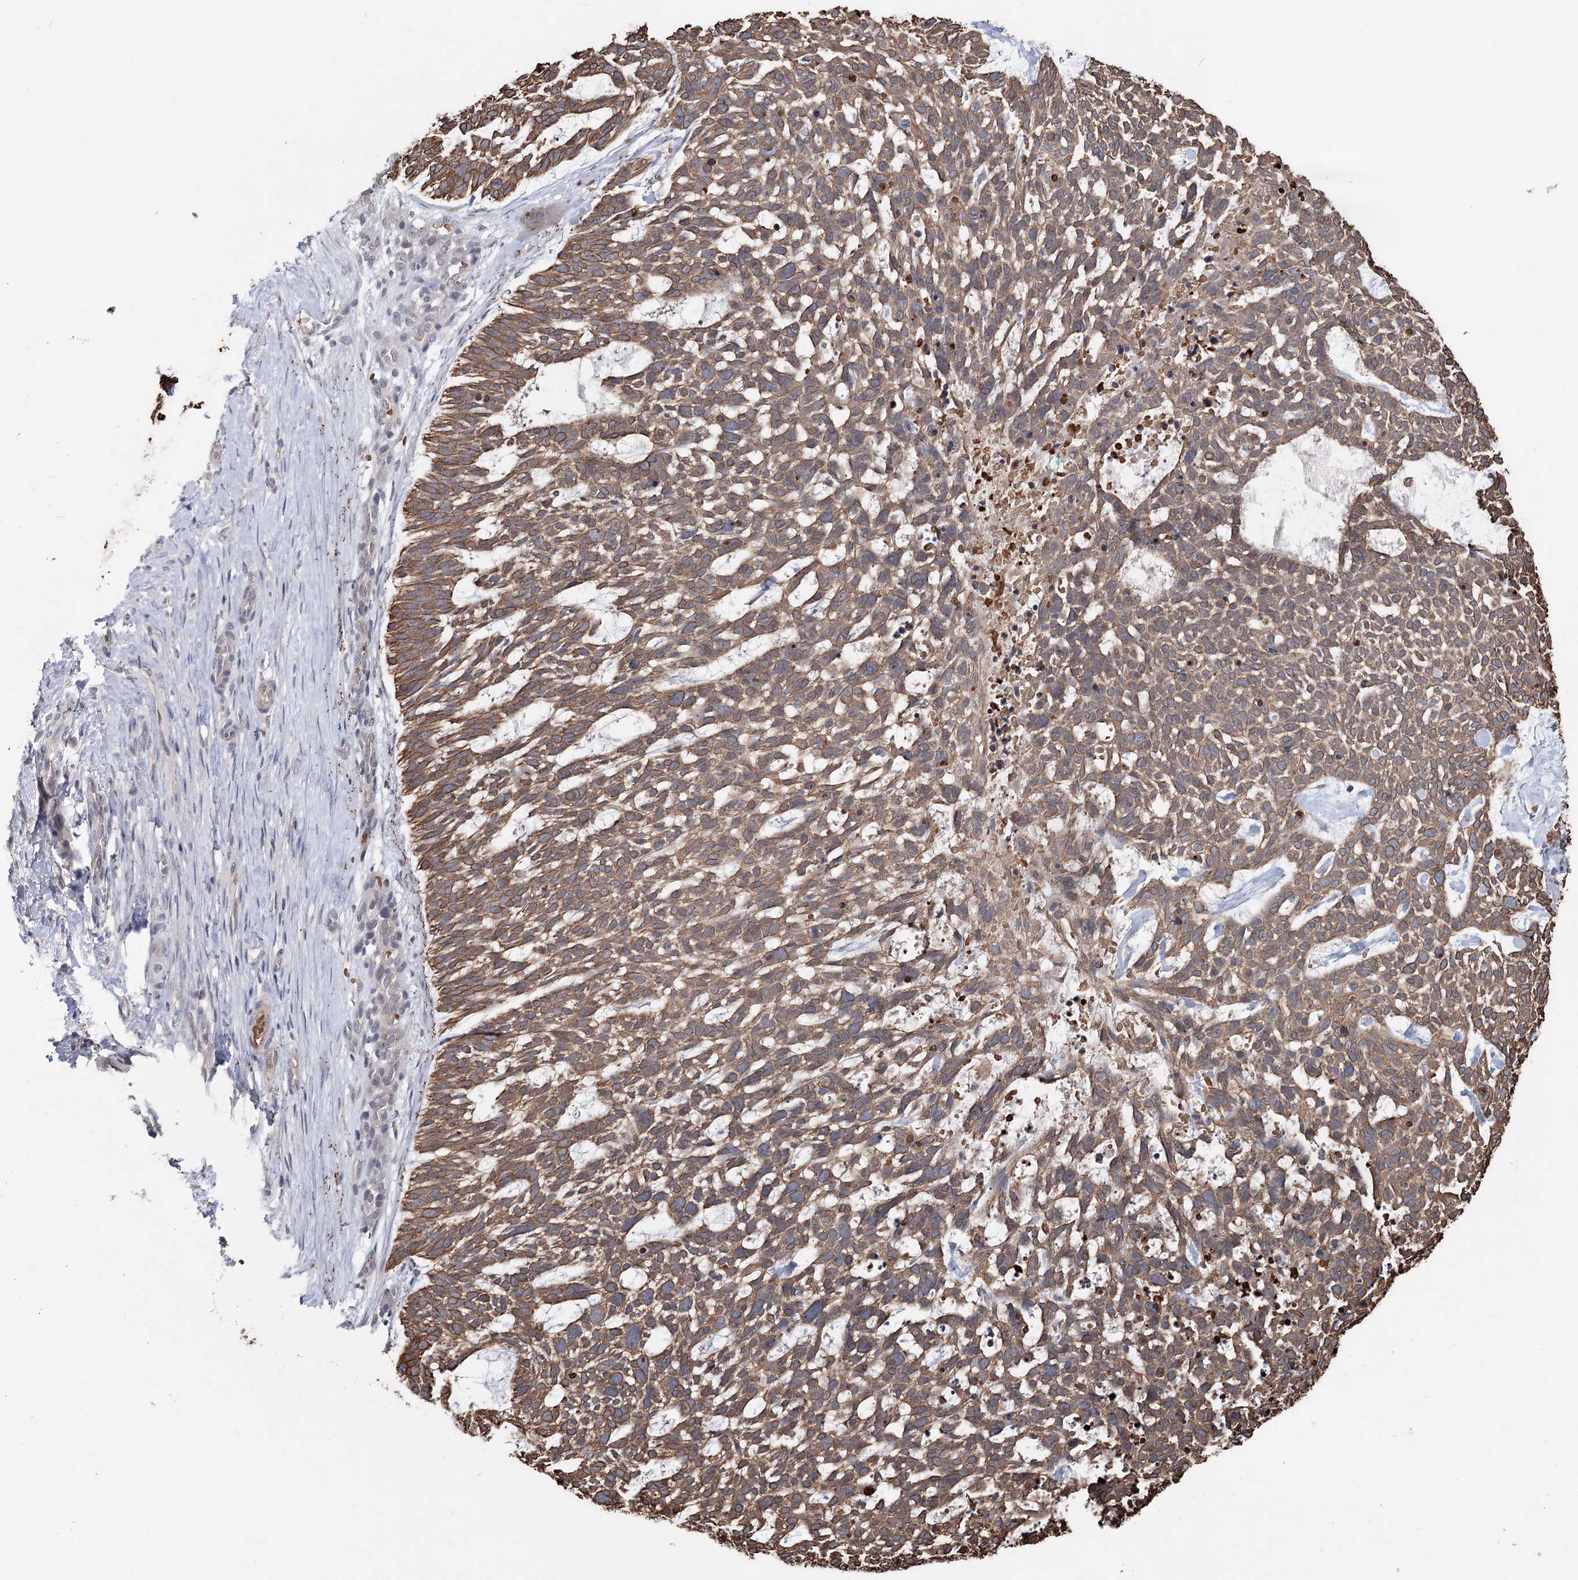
{"staining": {"intensity": "moderate", "quantity": ">75%", "location": "cytoplasmic/membranous"}, "tissue": "skin cancer", "cell_type": "Tumor cells", "image_type": "cancer", "snomed": [{"axis": "morphology", "description": "Basal cell carcinoma"}, {"axis": "topography", "description": "Skin"}], "caption": "Human basal cell carcinoma (skin) stained with a brown dye displays moderate cytoplasmic/membranous positive positivity in about >75% of tumor cells.", "gene": "FBXO7", "patient": {"sex": "male", "age": 88}}